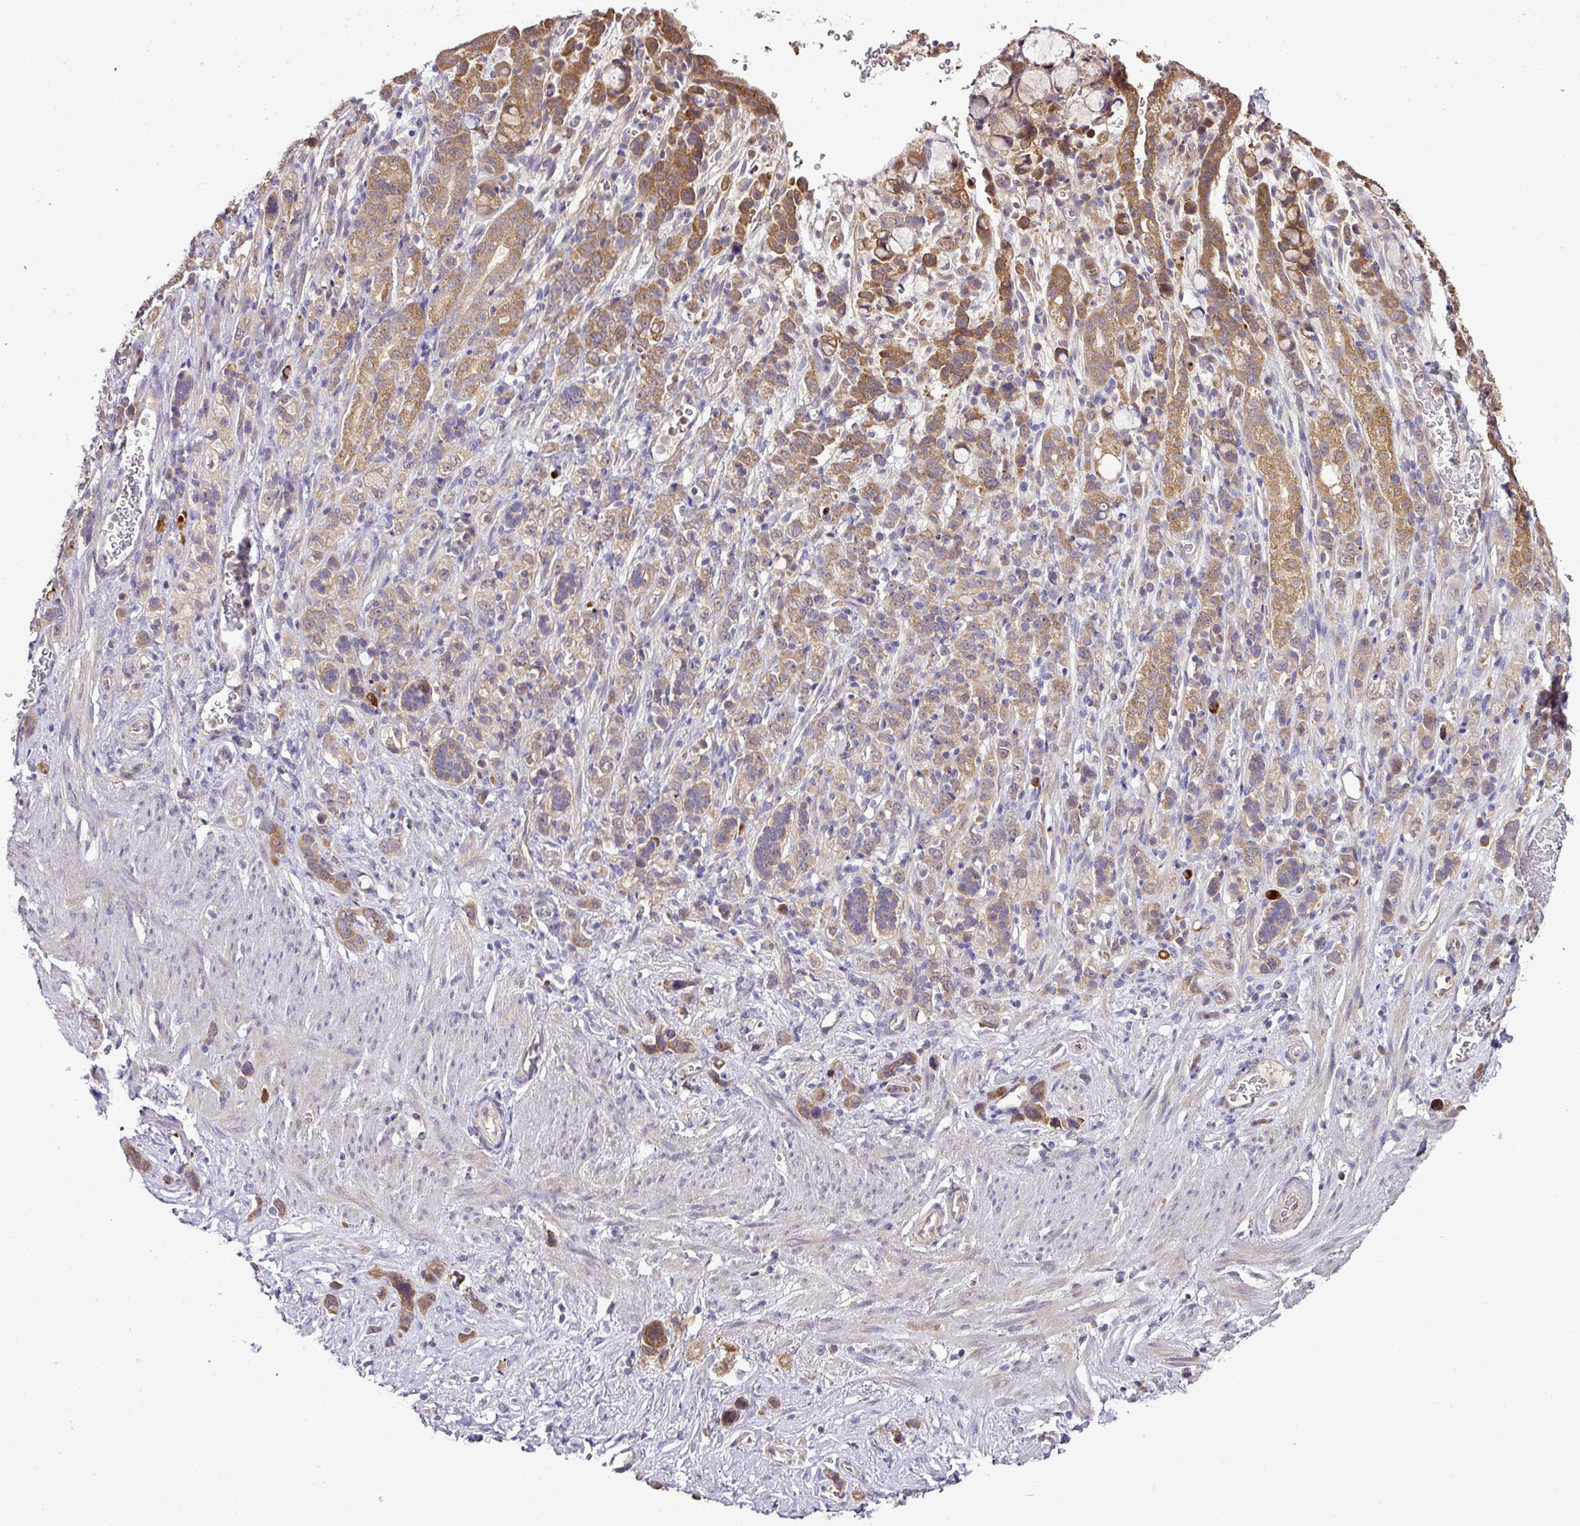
{"staining": {"intensity": "moderate", "quantity": "25%-75%", "location": "cytoplasmic/membranous"}, "tissue": "stomach cancer", "cell_type": "Tumor cells", "image_type": "cancer", "snomed": [{"axis": "morphology", "description": "Adenocarcinoma, NOS"}, {"axis": "topography", "description": "Stomach"}], "caption": "Tumor cells demonstrate moderate cytoplasmic/membranous positivity in approximately 25%-75% of cells in stomach adenocarcinoma. Immunohistochemistry stains the protein in brown and the nuclei are stained blue.", "gene": "TMEM107", "patient": {"sex": "female", "age": 65}}